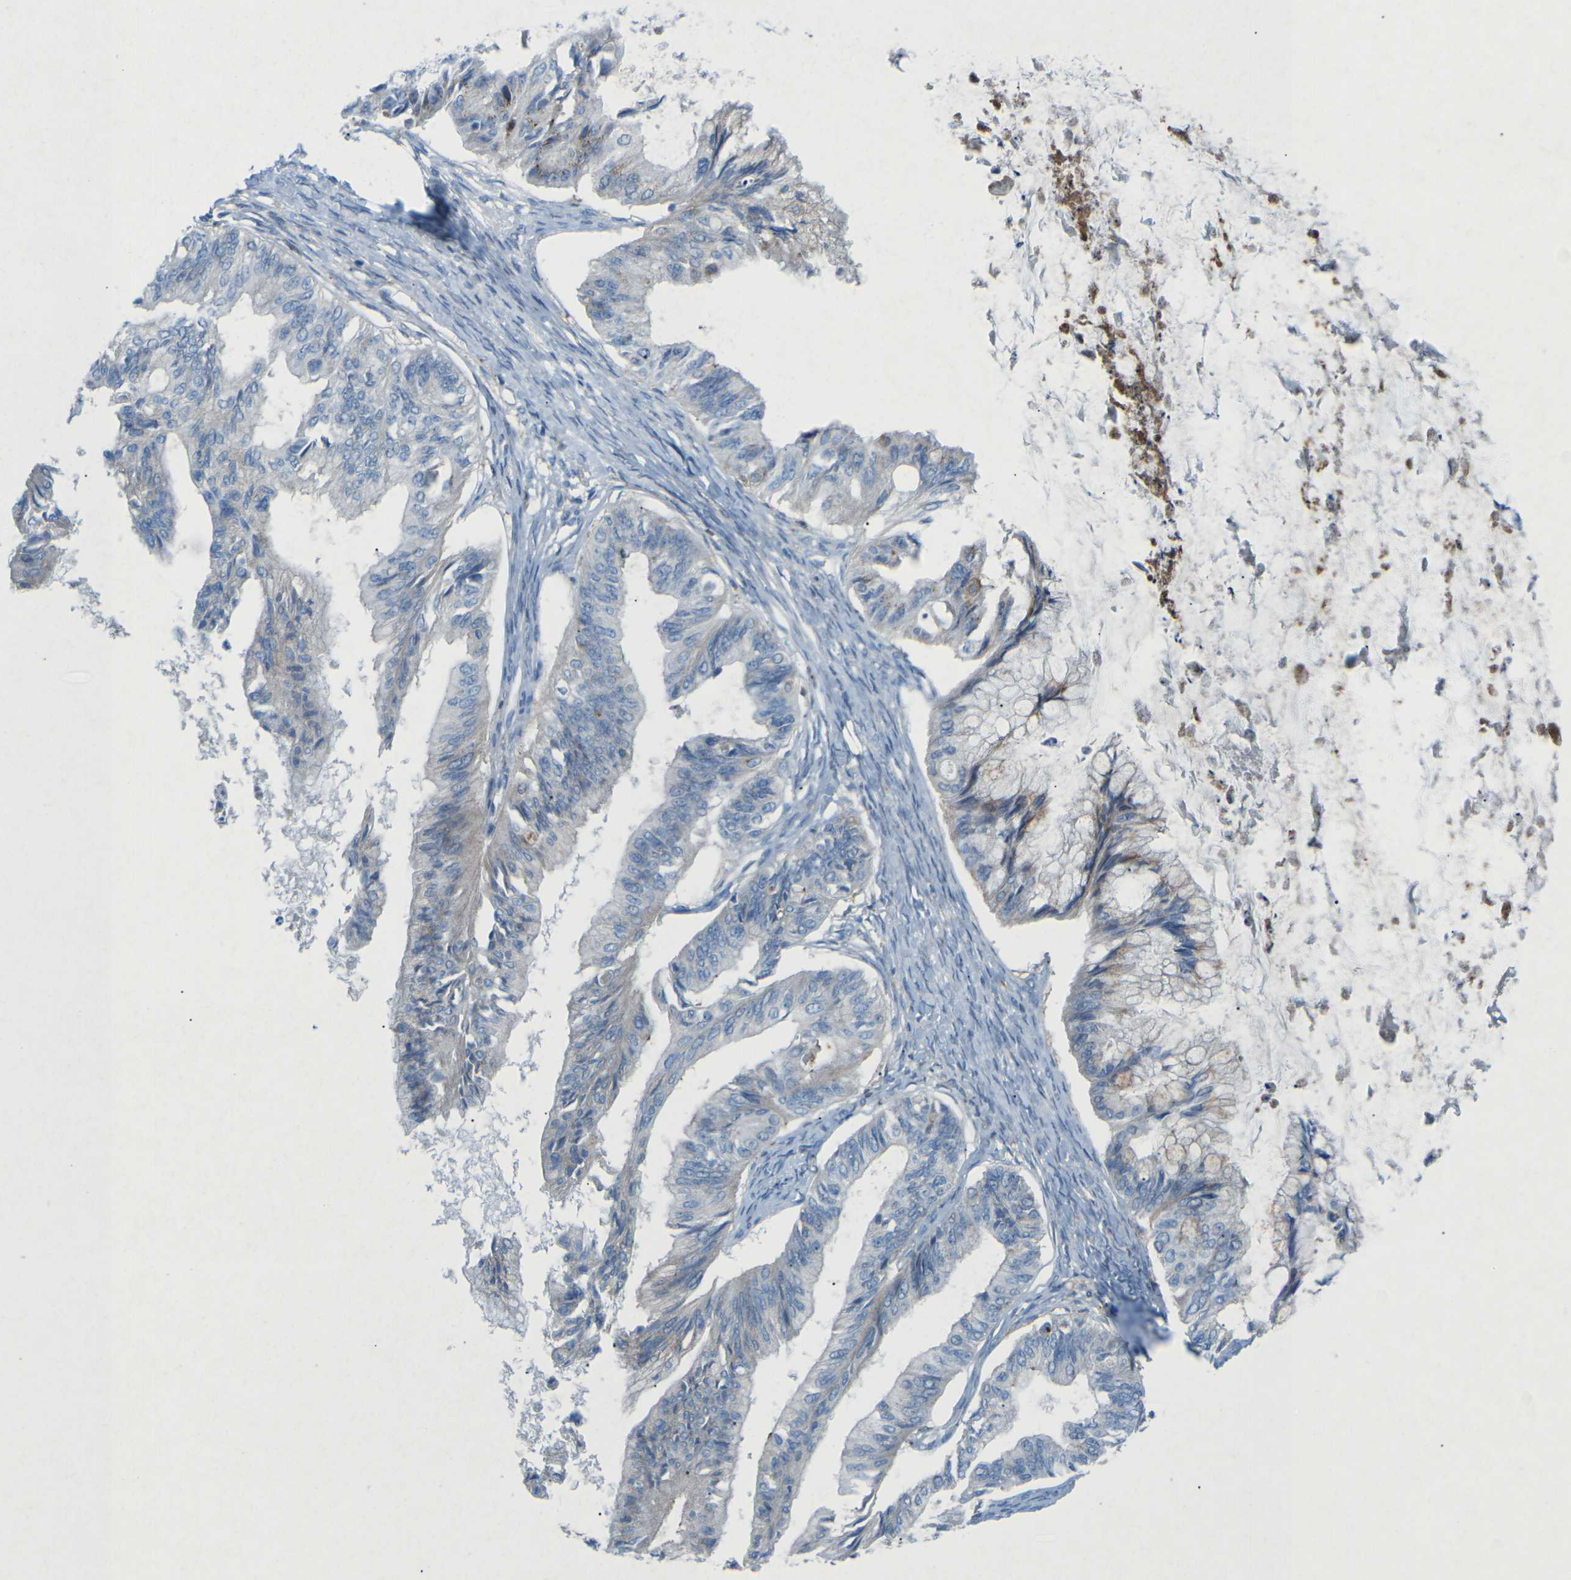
{"staining": {"intensity": "moderate", "quantity": "<25%", "location": "cytoplasmic/membranous"}, "tissue": "ovarian cancer", "cell_type": "Tumor cells", "image_type": "cancer", "snomed": [{"axis": "morphology", "description": "Cystadenocarcinoma, mucinous, NOS"}, {"axis": "topography", "description": "Ovary"}], "caption": "Protein analysis of ovarian cancer tissue displays moderate cytoplasmic/membranous staining in about <25% of tumor cells.", "gene": "STK11", "patient": {"sex": "female", "age": 57}}